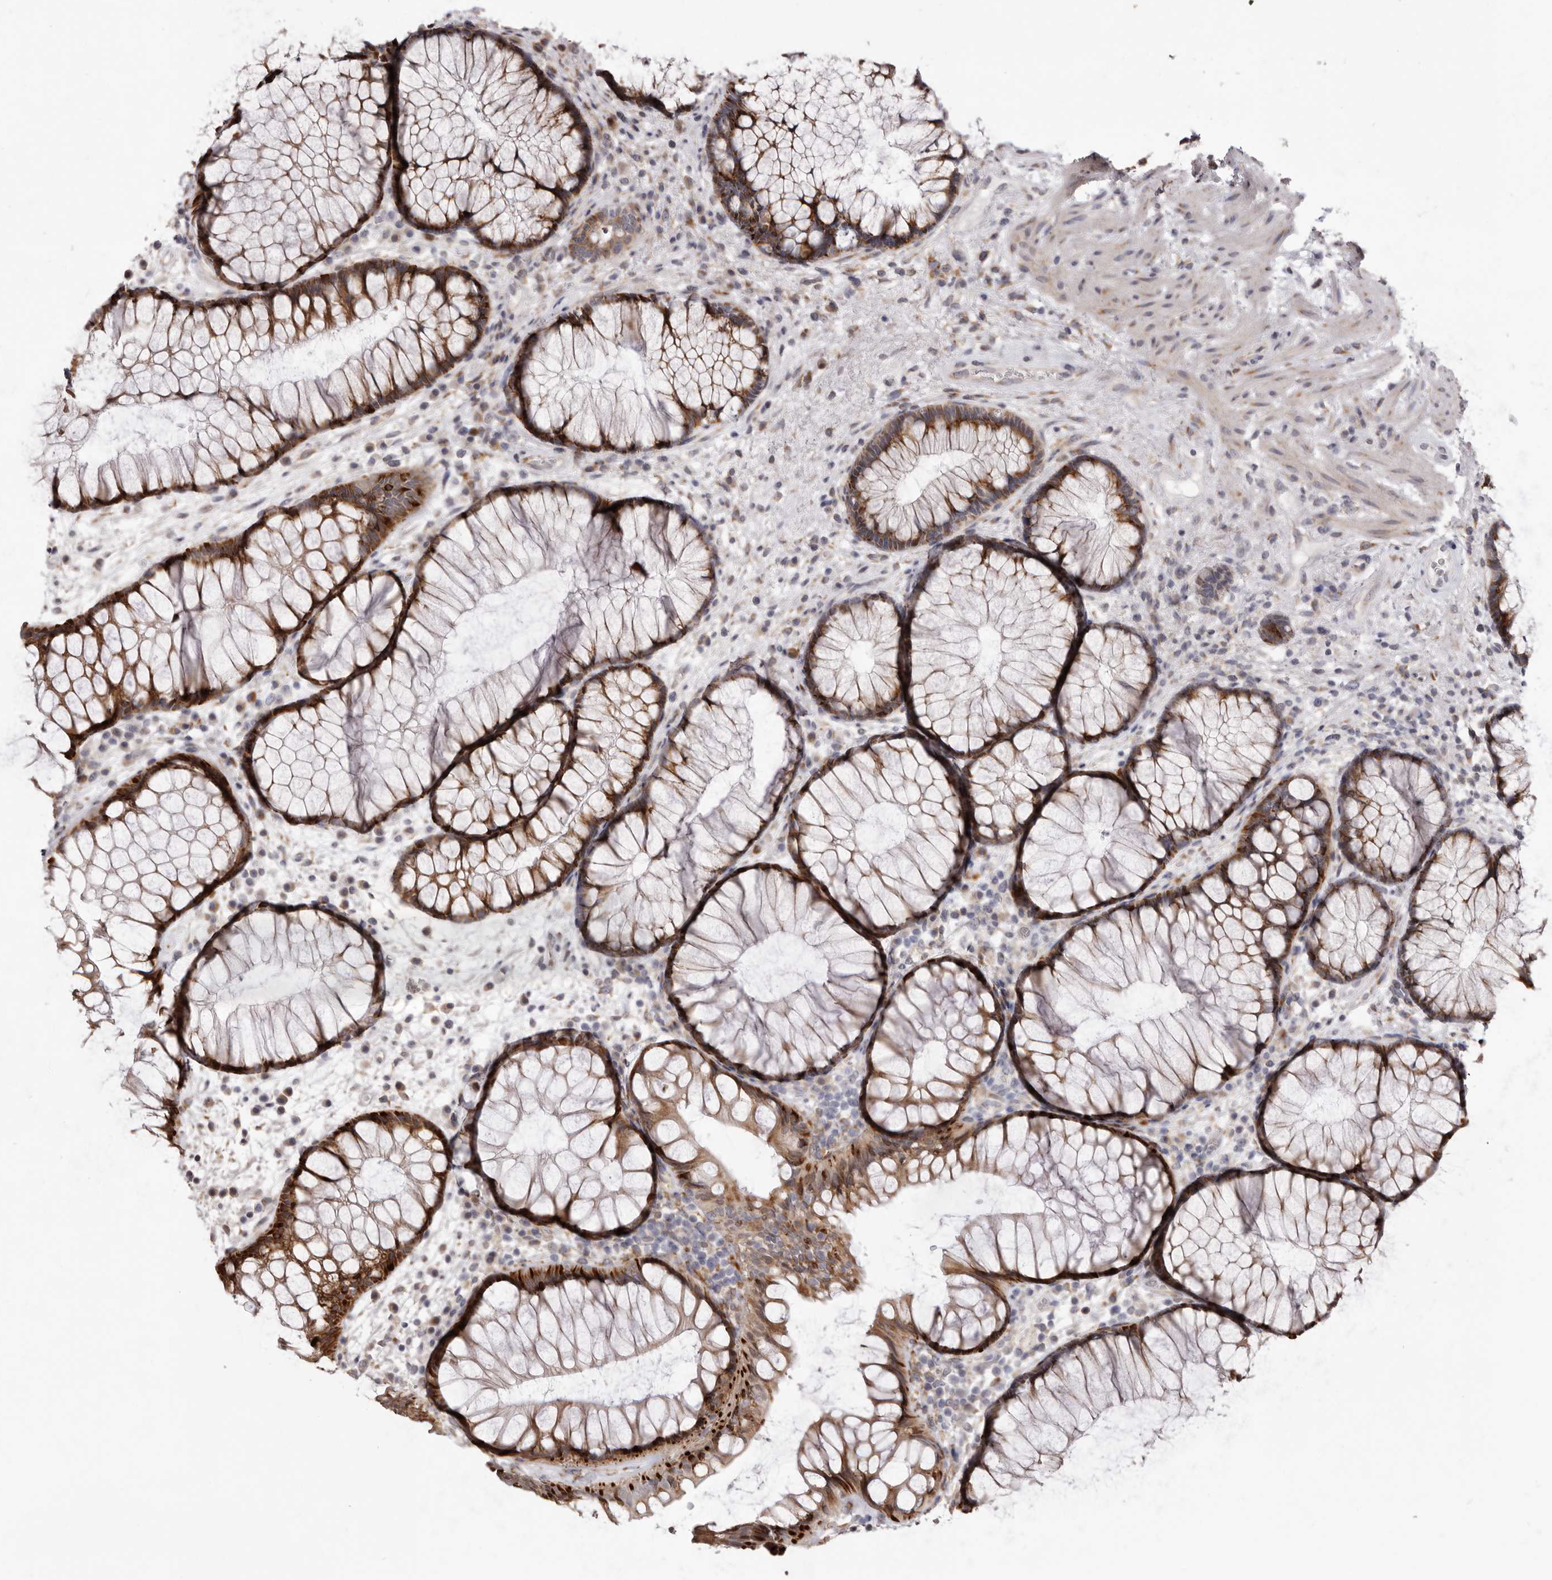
{"staining": {"intensity": "strong", "quantity": ">75%", "location": "cytoplasmic/membranous"}, "tissue": "rectum", "cell_type": "Glandular cells", "image_type": "normal", "snomed": [{"axis": "morphology", "description": "Normal tissue, NOS"}, {"axis": "topography", "description": "Rectum"}], "caption": "Immunohistochemistry photomicrograph of unremarkable rectum: human rectum stained using IHC displays high levels of strong protein expression localized specifically in the cytoplasmic/membranous of glandular cells, appearing as a cytoplasmic/membranous brown color.", "gene": "PIGX", "patient": {"sex": "male", "age": 51}}